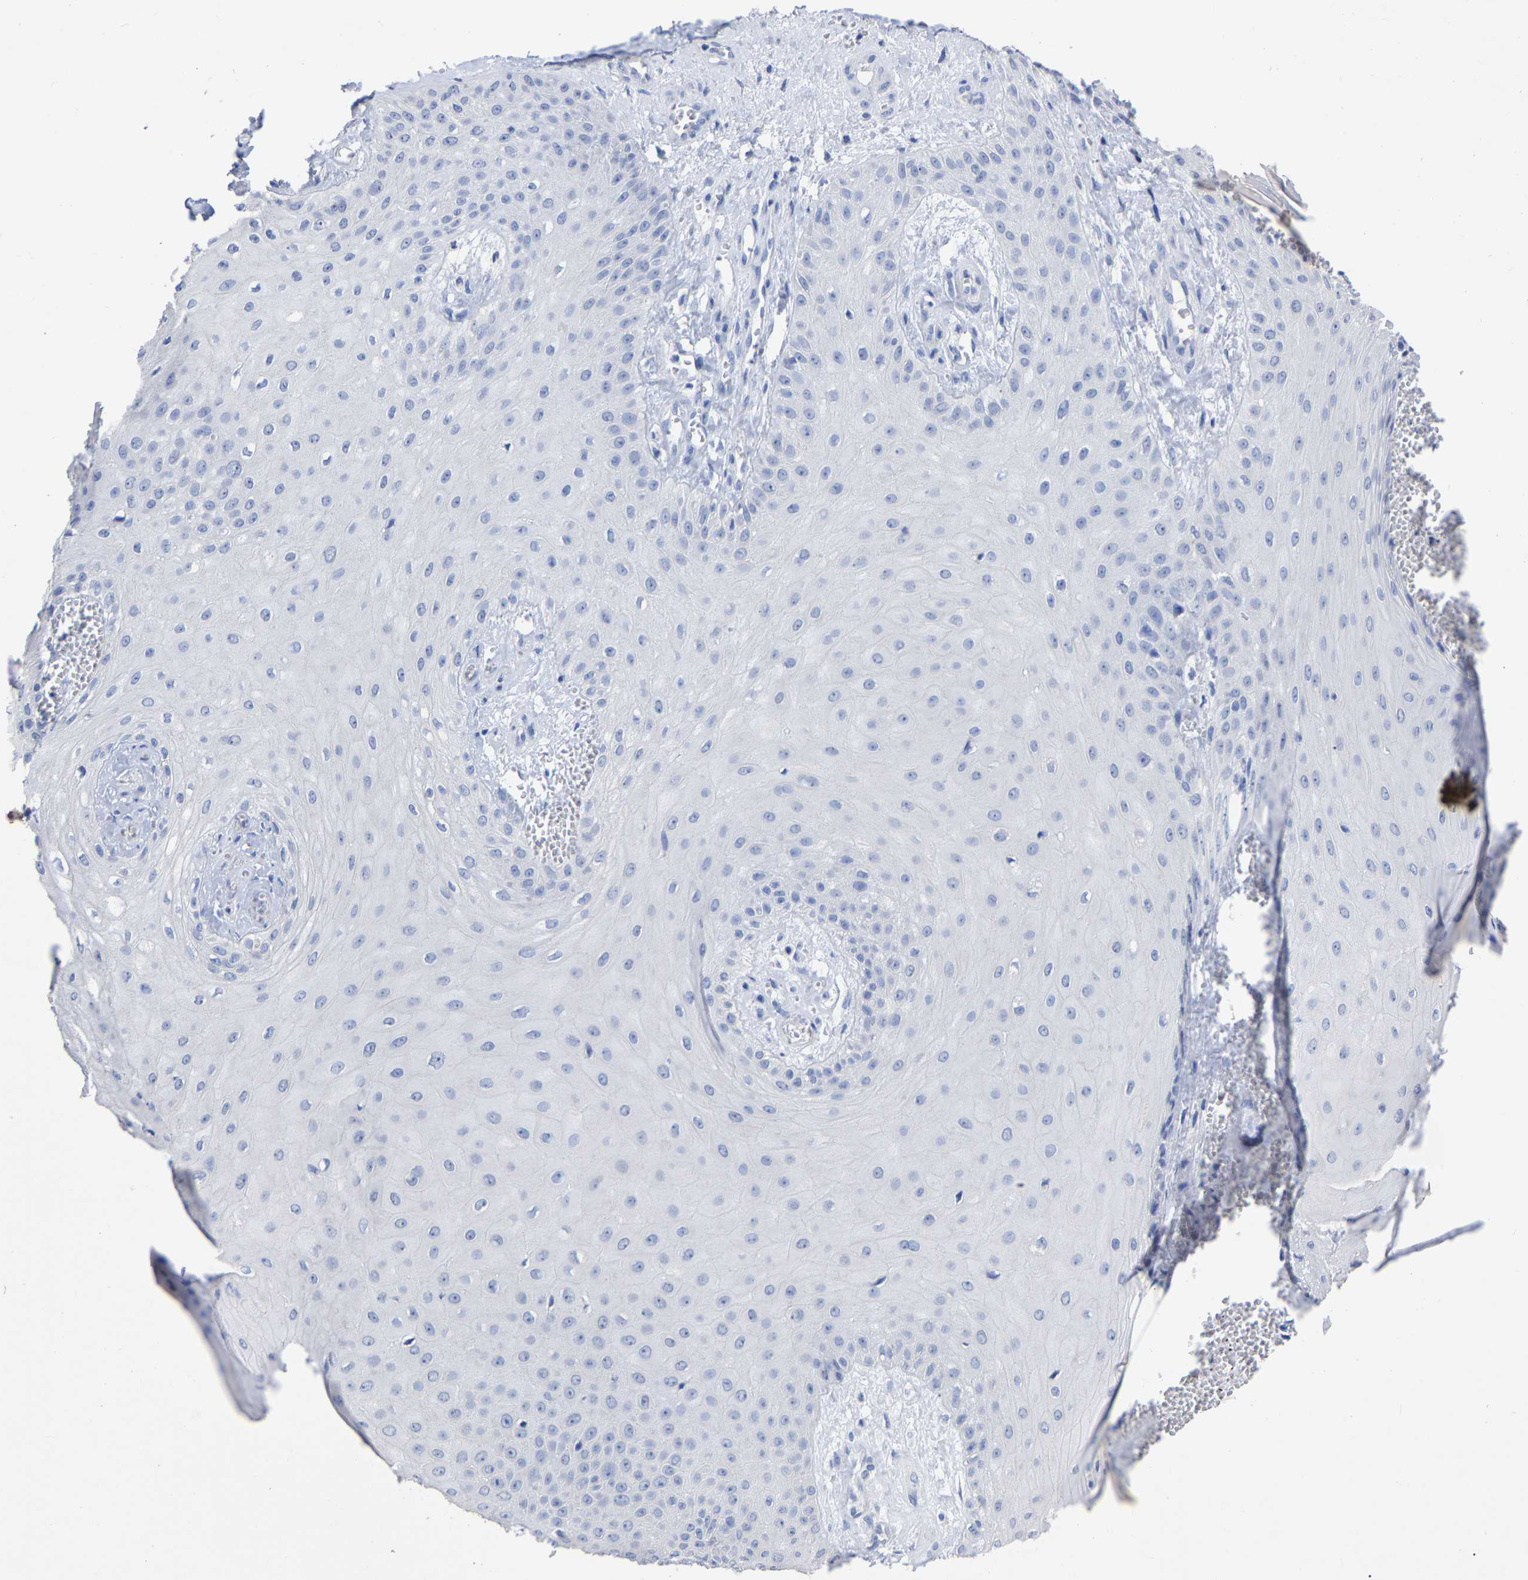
{"staining": {"intensity": "negative", "quantity": "none", "location": "none"}, "tissue": "skin cancer", "cell_type": "Tumor cells", "image_type": "cancer", "snomed": [{"axis": "morphology", "description": "Squamous cell carcinoma, NOS"}, {"axis": "topography", "description": "Skin"}], "caption": "Immunohistochemistry (IHC) image of neoplastic tissue: human squamous cell carcinoma (skin) stained with DAB (3,3'-diaminobenzidine) shows no significant protein staining in tumor cells.", "gene": "ANXA13", "patient": {"sex": "male", "age": 74}}